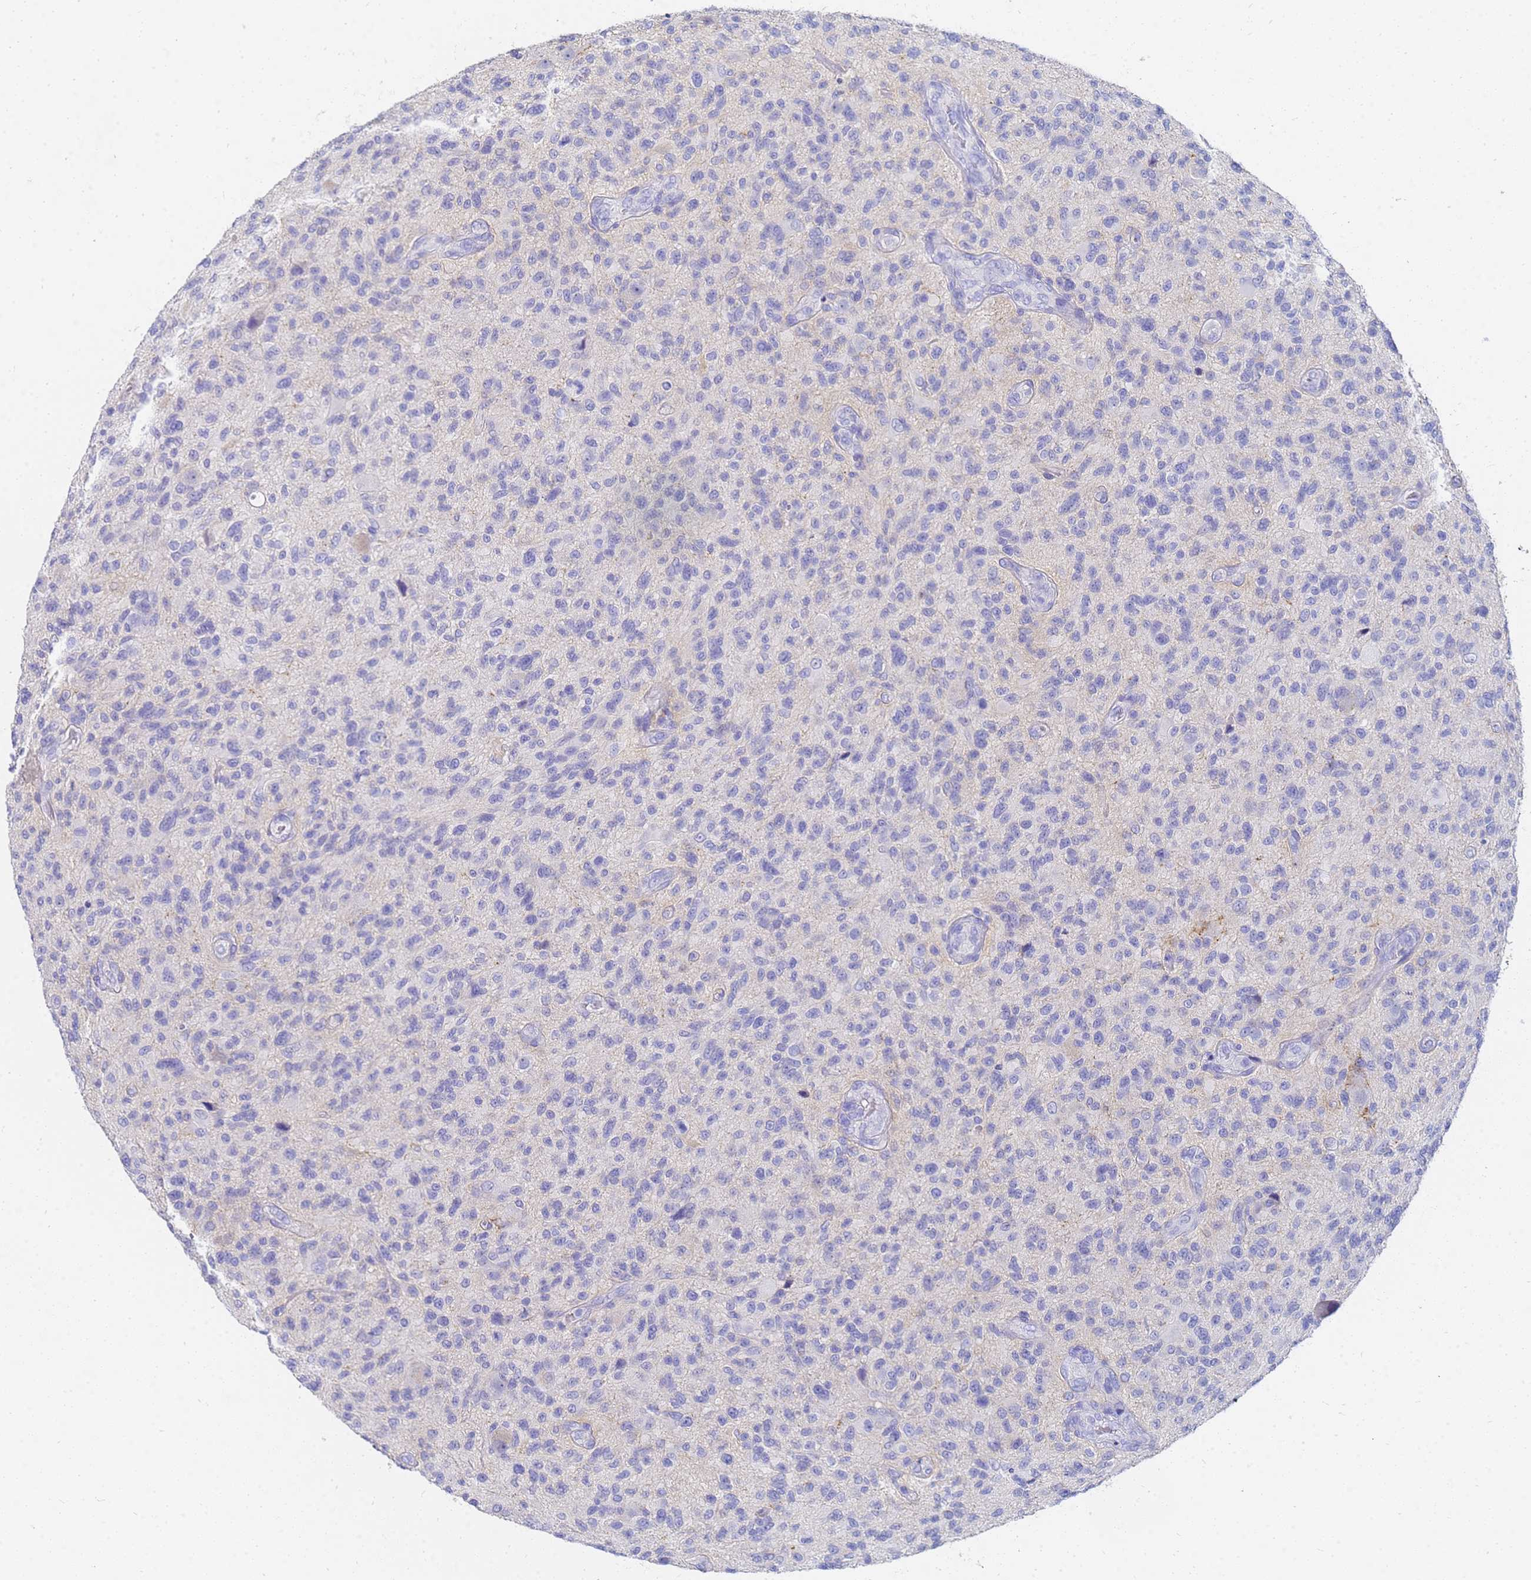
{"staining": {"intensity": "negative", "quantity": "none", "location": "none"}, "tissue": "glioma", "cell_type": "Tumor cells", "image_type": "cancer", "snomed": [{"axis": "morphology", "description": "Glioma, malignant, High grade"}, {"axis": "topography", "description": "Brain"}], "caption": "Histopathology image shows no significant protein staining in tumor cells of glioma.", "gene": "C2orf72", "patient": {"sex": "male", "age": 47}}